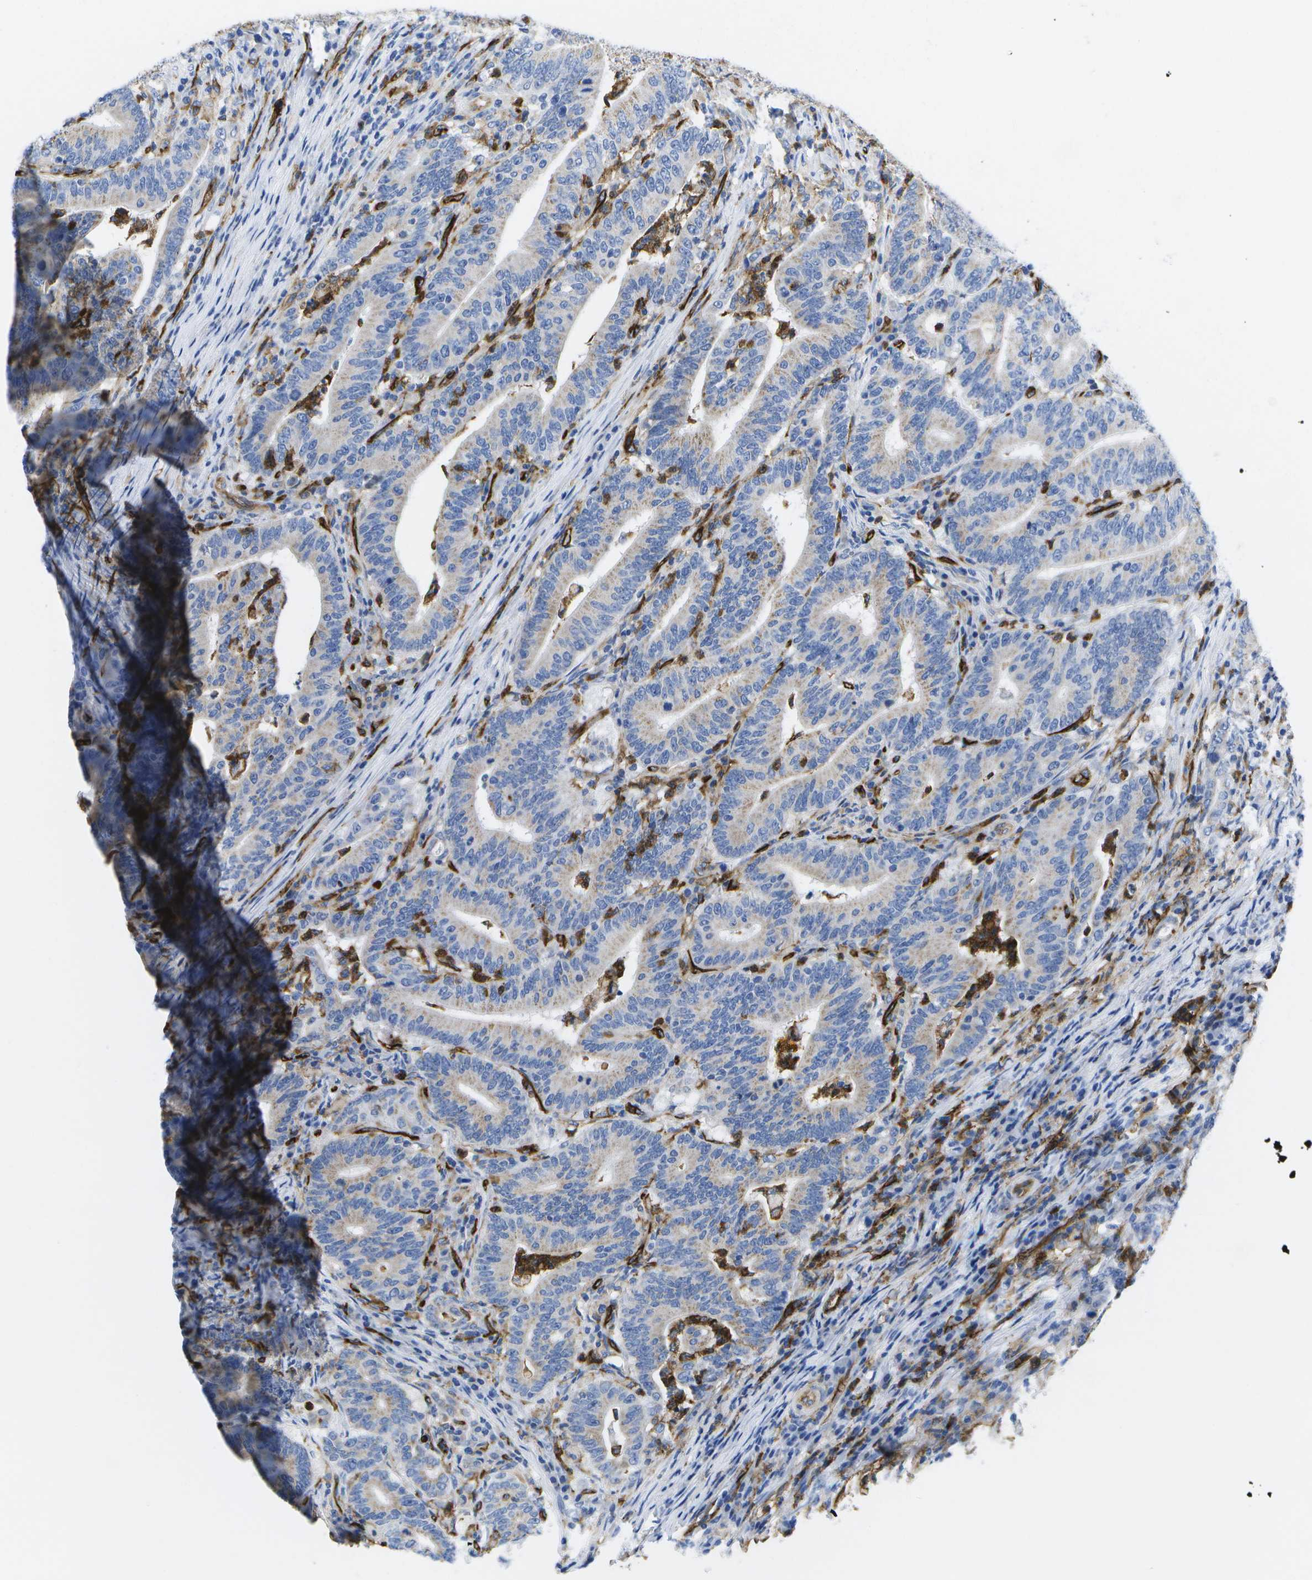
{"staining": {"intensity": "weak", "quantity": "25%-75%", "location": "cytoplasmic/membranous"}, "tissue": "colorectal cancer", "cell_type": "Tumor cells", "image_type": "cancer", "snomed": [{"axis": "morphology", "description": "Adenocarcinoma, NOS"}, {"axis": "topography", "description": "Colon"}], "caption": "Immunohistochemistry micrograph of neoplastic tissue: colorectal adenocarcinoma stained using immunohistochemistry demonstrates low levels of weak protein expression localized specifically in the cytoplasmic/membranous of tumor cells, appearing as a cytoplasmic/membranous brown color.", "gene": "DYSF", "patient": {"sex": "female", "age": 66}}